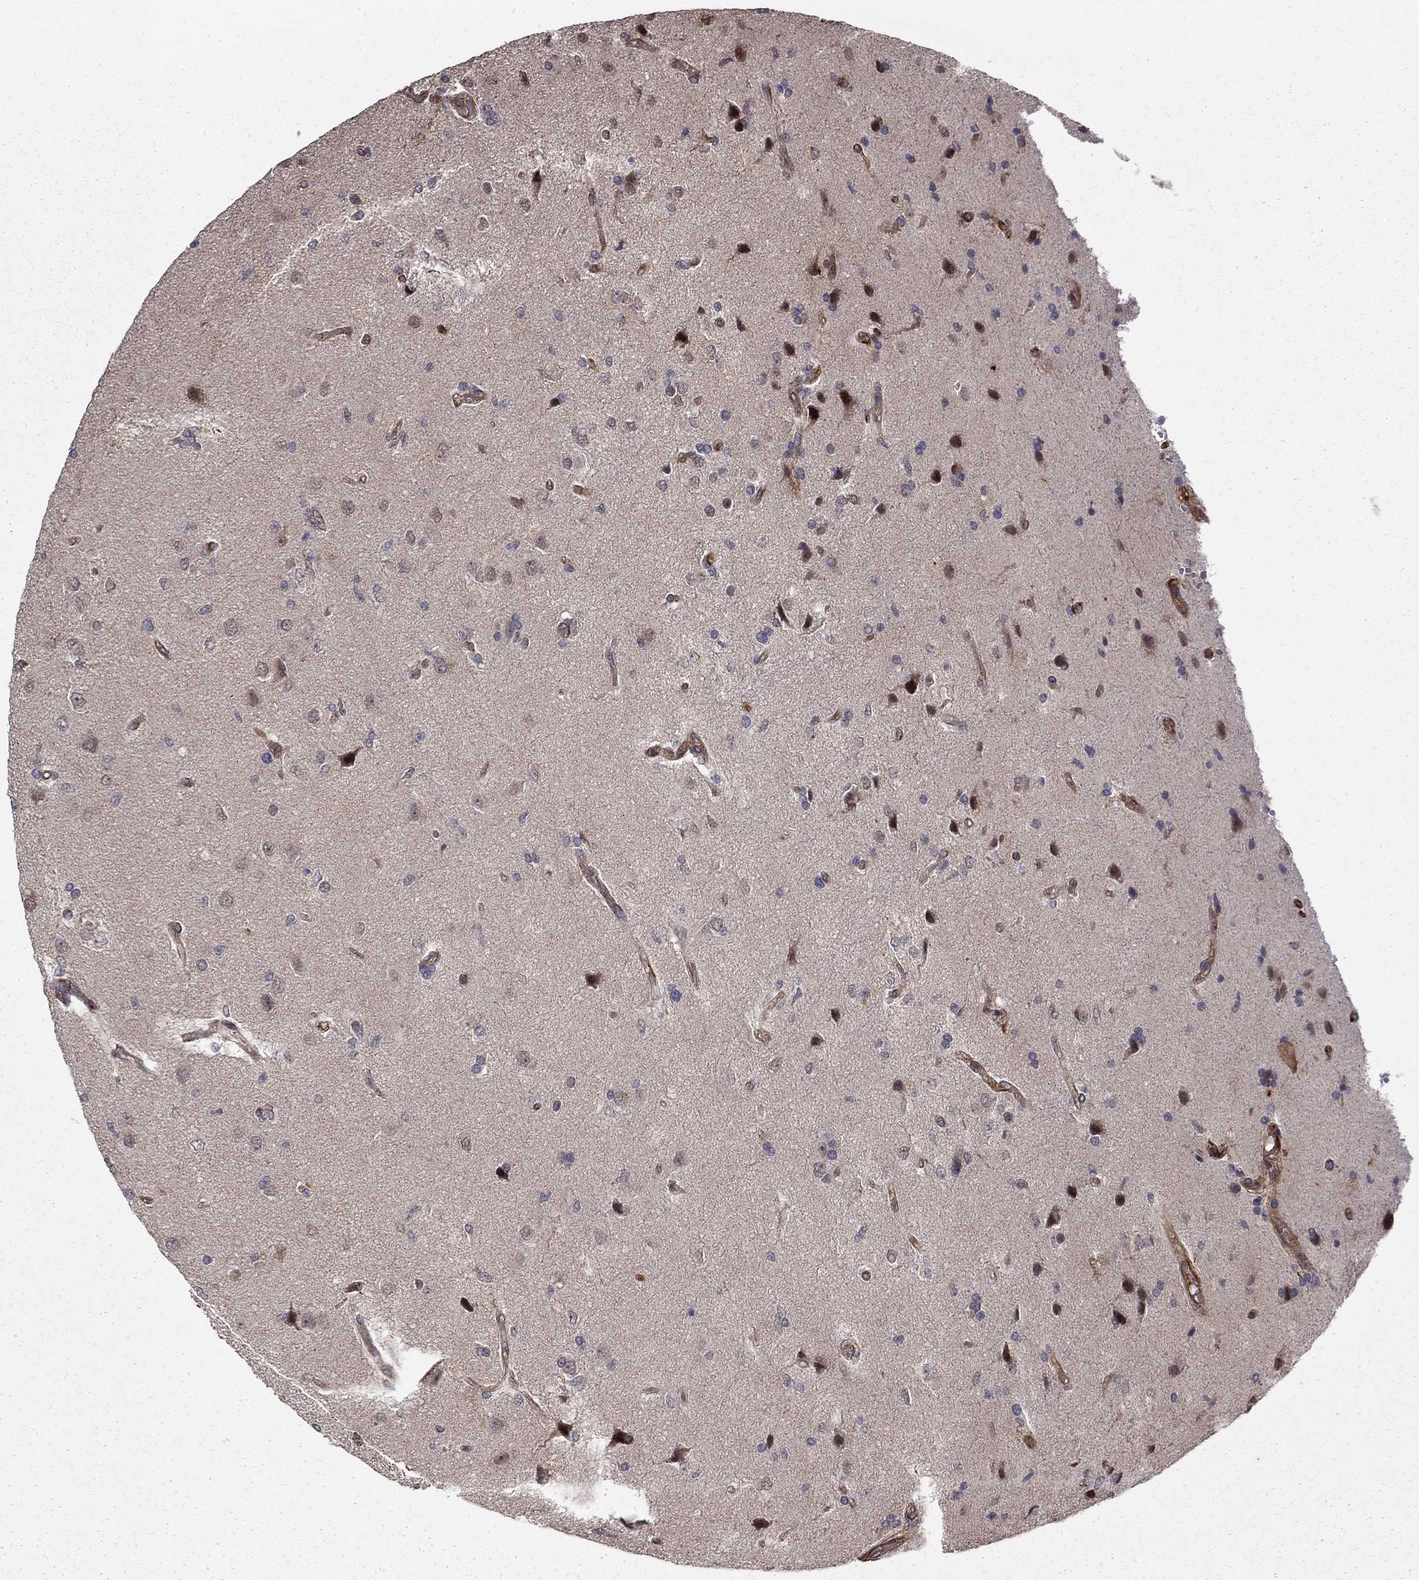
{"staining": {"intensity": "negative", "quantity": "none", "location": "none"}, "tissue": "glioma", "cell_type": "Tumor cells", "image_type": "cancer", "snomed": [{"axis": "morphology", "description": "Glioma, malignant, High grade"}, {"axis": "topography", "description": "Brain"}], "caption": "Tumor cells show no significant protein expression in glioma.", "gene": "ADM", "patient": {"sex": "male", "age": 56}}